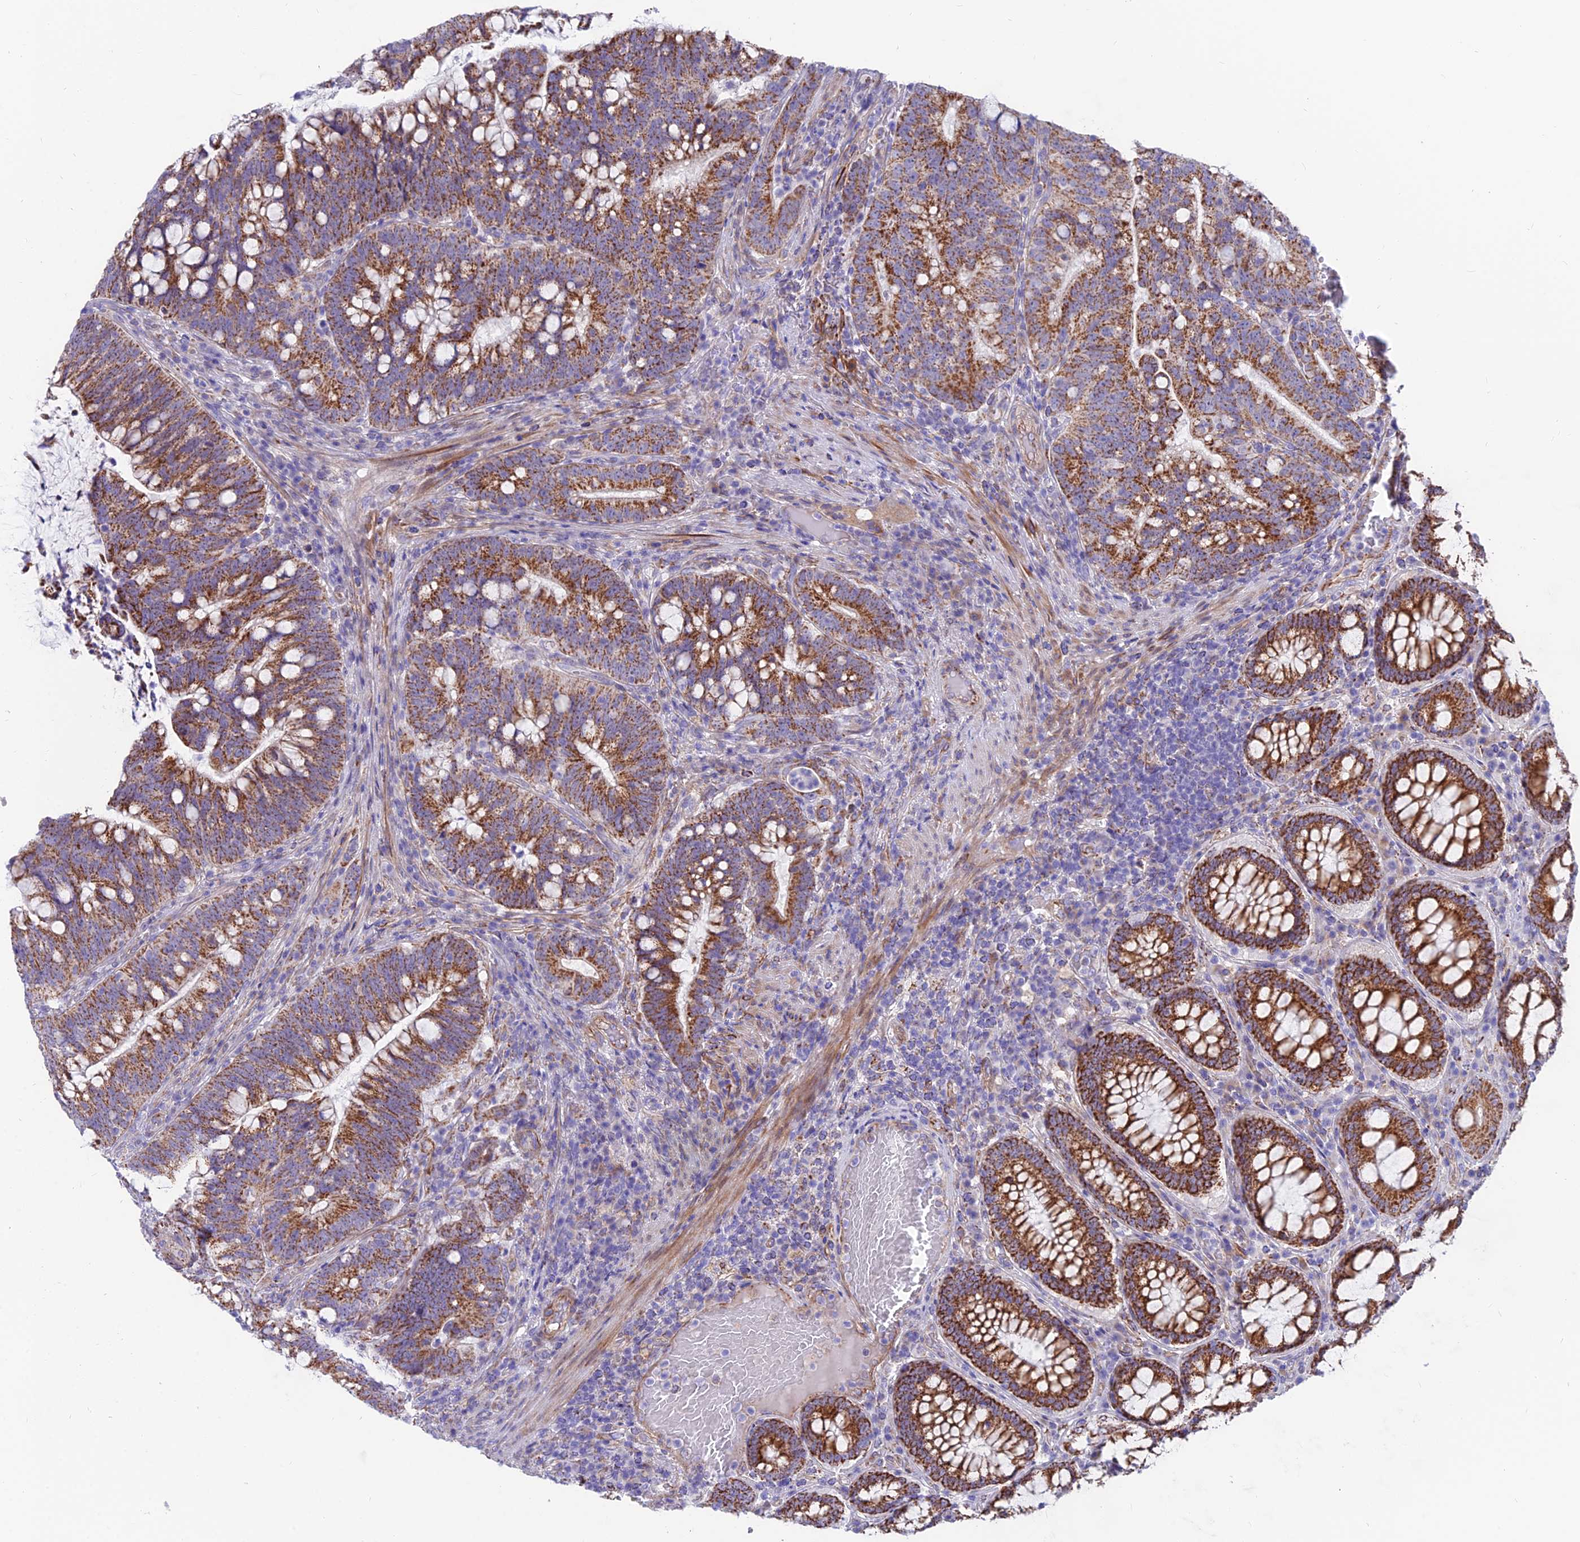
{"staining": {"intensity": "strong", "quantity": ">75%", "location": "cytoplasmic/membranous"}, "tissue": "colorectal cancer", "cell_type": "Tumor cells", "image_type": "cancer", "snomed": [{"axis": "morphology", "description": "Adenocarcinoma, NOS"}, {"axis": "topography", "description": "Colon"}], "caption": "Colorectal cancer (adenocarcinoma) stained with a protein marker exhibits strong staining in tumor cells.", "gene": "TIGD6", "patient": {"sex": "female", "age": 66}}